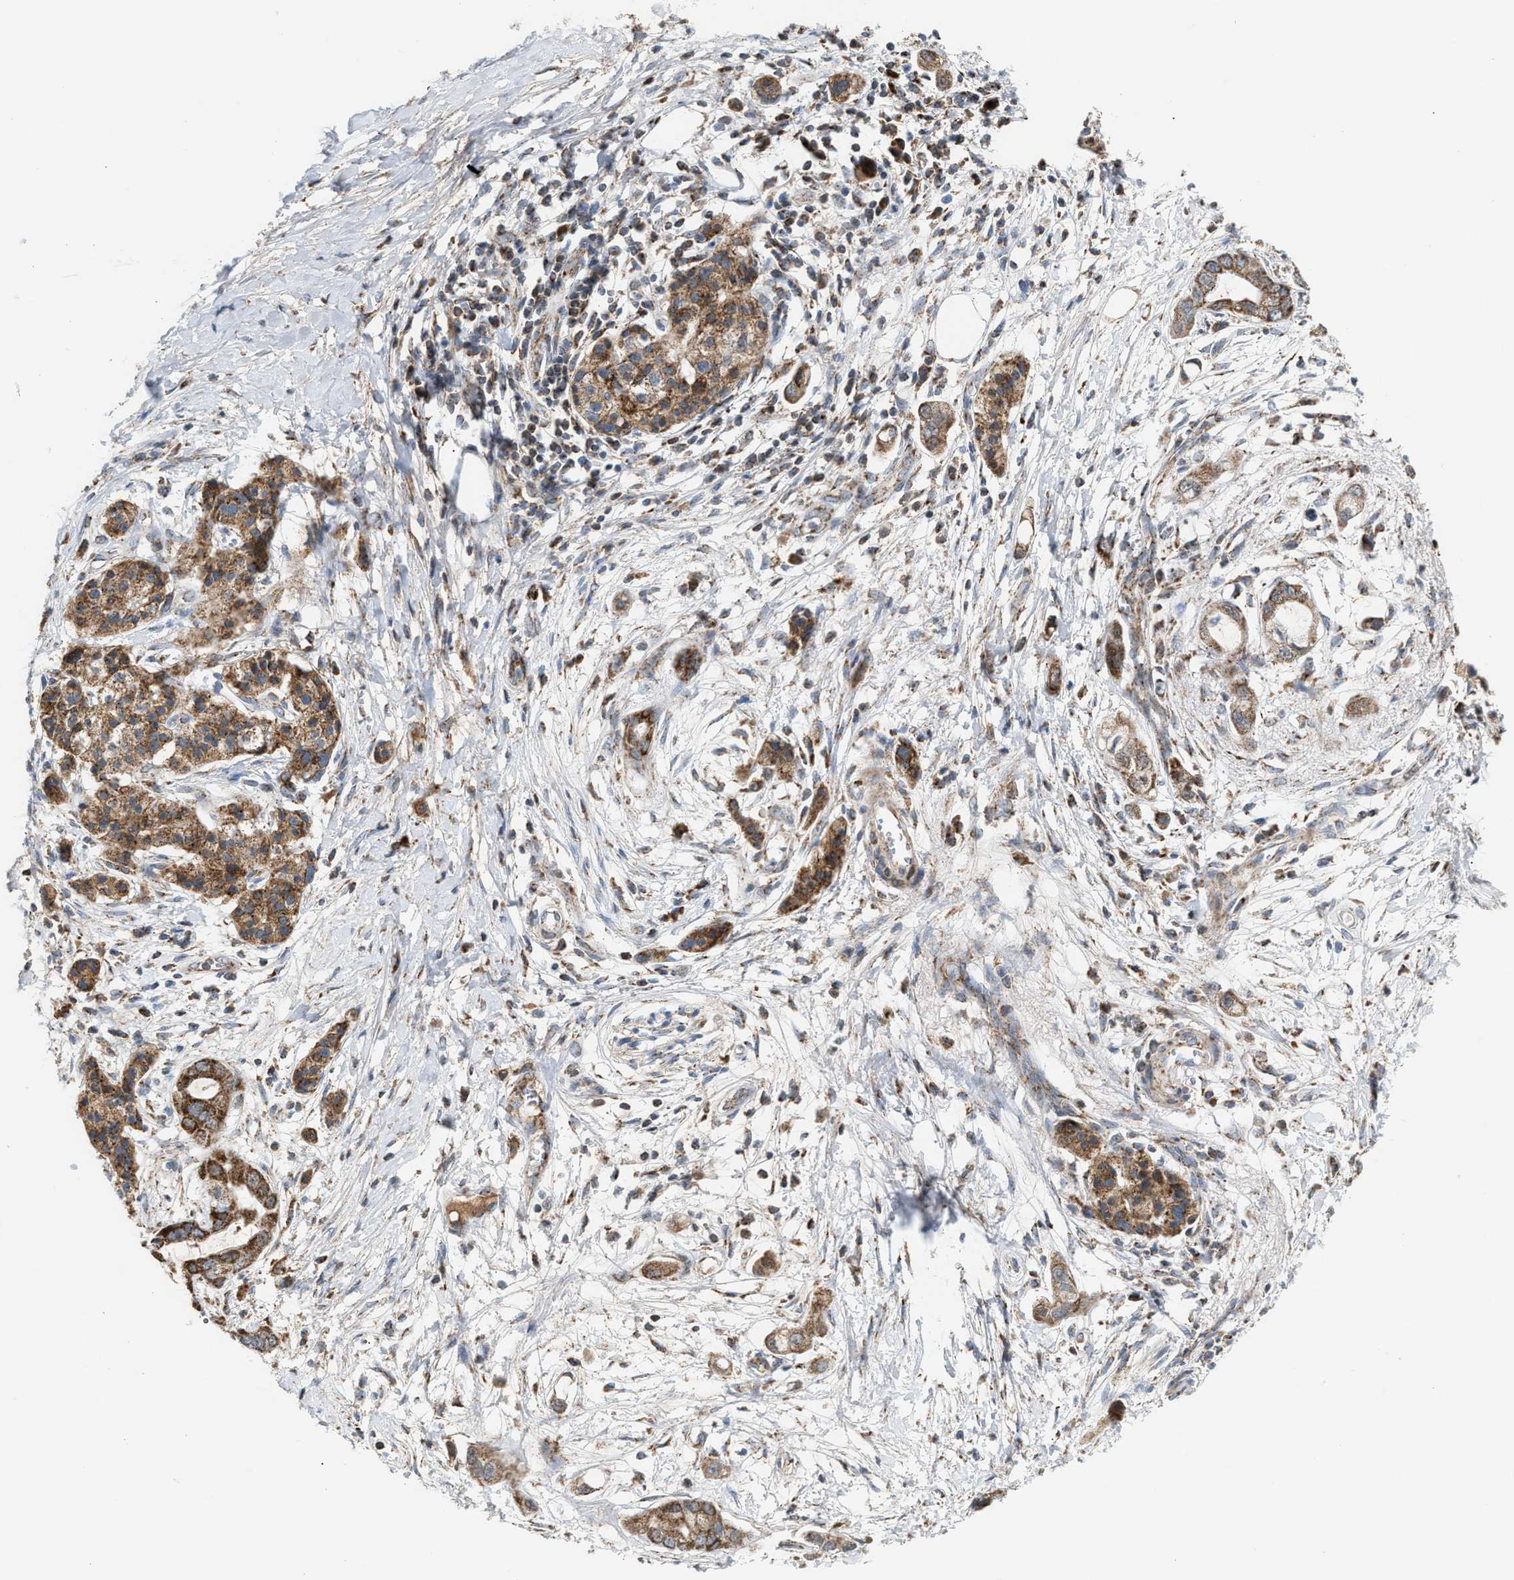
{"staining": {"intensity": "moderate", "quantity": "25%-75%", "location": "cytoplasmic/membranous"}, "tissue": "pancreatic cancer", "cell_type": "Tumor cells", "image_type": "cancer", "snomed": [{"axis": "morphology", "description": "Adenocarcinoma, NOS"}, {"axis": "topography", "description": "Pancreas"}], "caption": "Immunohistochemical staining of human pancreatic cancer (adenocarcinoma) displays medium levels of moderate cytoplasmic/membranous protein expression in about 25%-75% of tumor cells.", "gene": "PMPCA", "patient": {"sex": "male", "age": 59}}